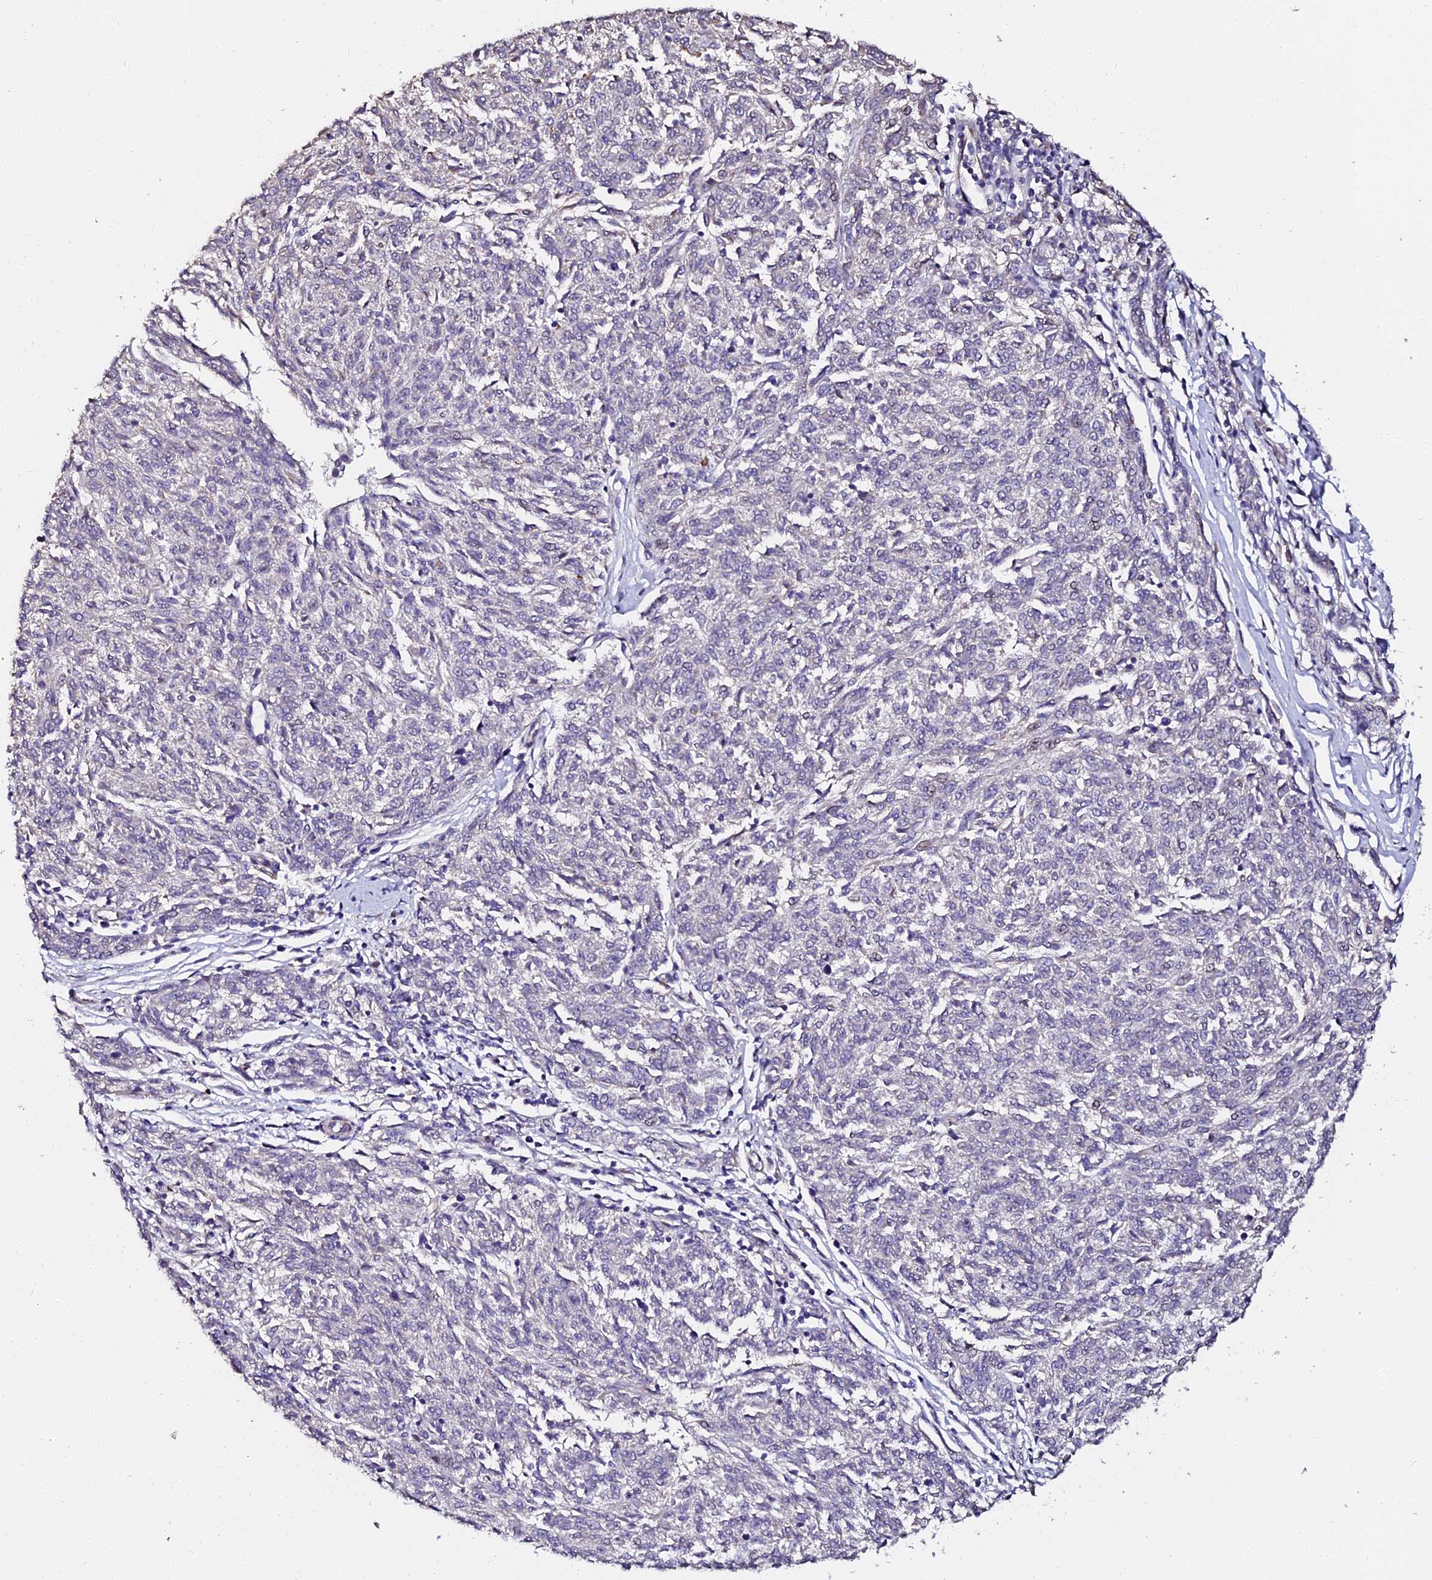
{"staining": {"intensity": "negative", "quantity": "none", "location": "none"}, "tissue": "melanoma", "cell_type": "Tumor cells", "image_type": "cancer", "snomed": [{"axis": "morphology", "description": "Malignant melanoma, NOS"}, {"axis": "topography", "description": "Skin"}], "caption": "IHC of melanoma reveals no staining in tumor cells. Brightfield microscopy of immunohistochemistry stained with DAB (brown) and hematoxylin (blue), captured at high magnification.", "gene": "GPN3", "patient": {"sex": "female", "age": 72}}